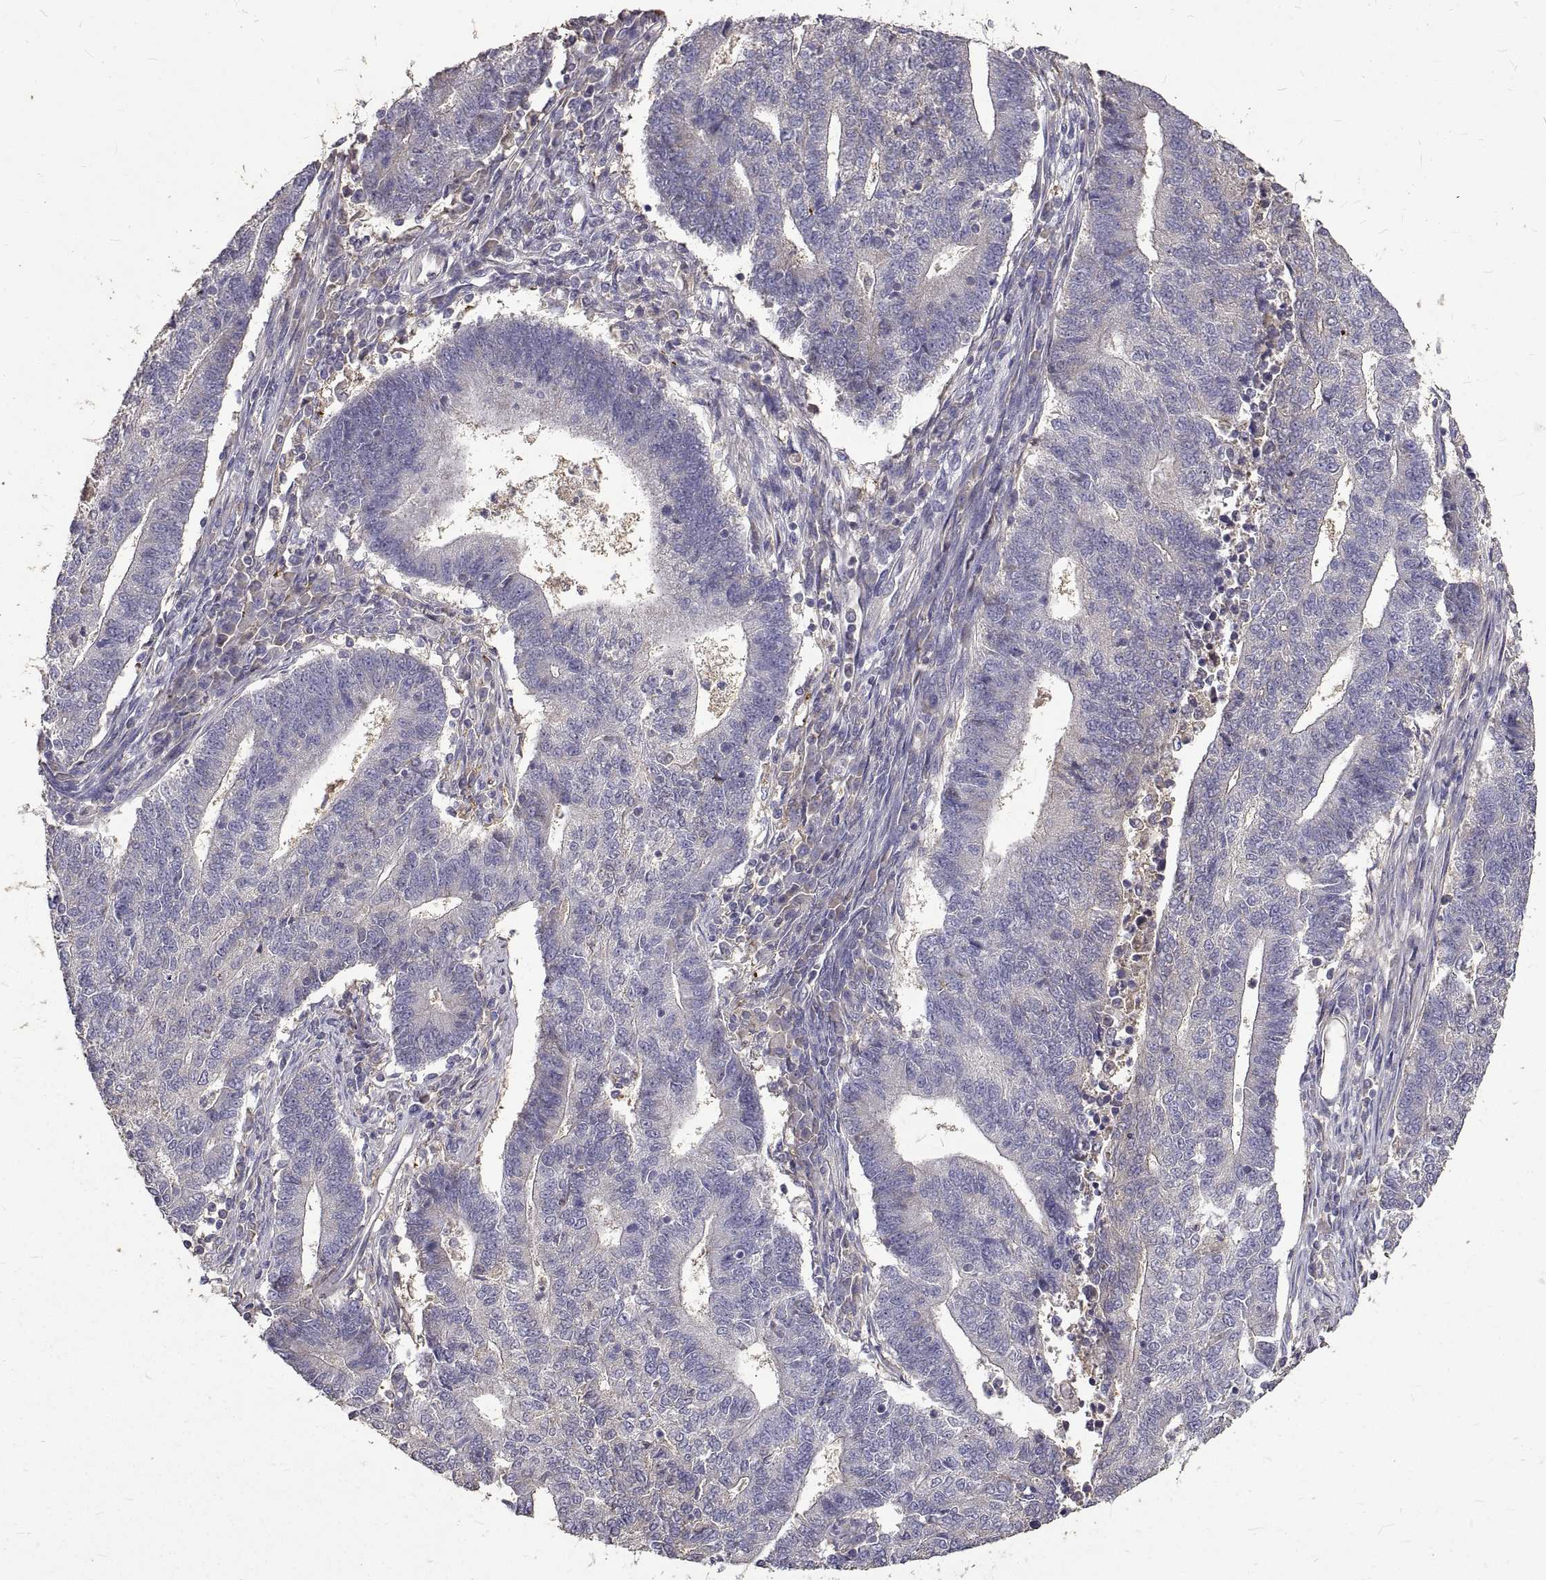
{"staining": {"intensity": "weak", "quantity": "<25%", "location": "cytoplasmic/membranous"}, "tissue": "endometrial cancer", "cell_type": "Tumor cells", "image_type": "cancer", "snomed": [{"axis": "morphology", "description": "Adenocarcinoma, NOS"}, {"axis": "topography", "description": "Uterus"}, {"axis": "topography", "description": "Endometrium"}], "caption": "Immunohistochemistry (IHC) of endometrial cancer reveals no staining in tumor cells.", "gene": "PEA15", "patient": {"sex": "female", "age": 54}}